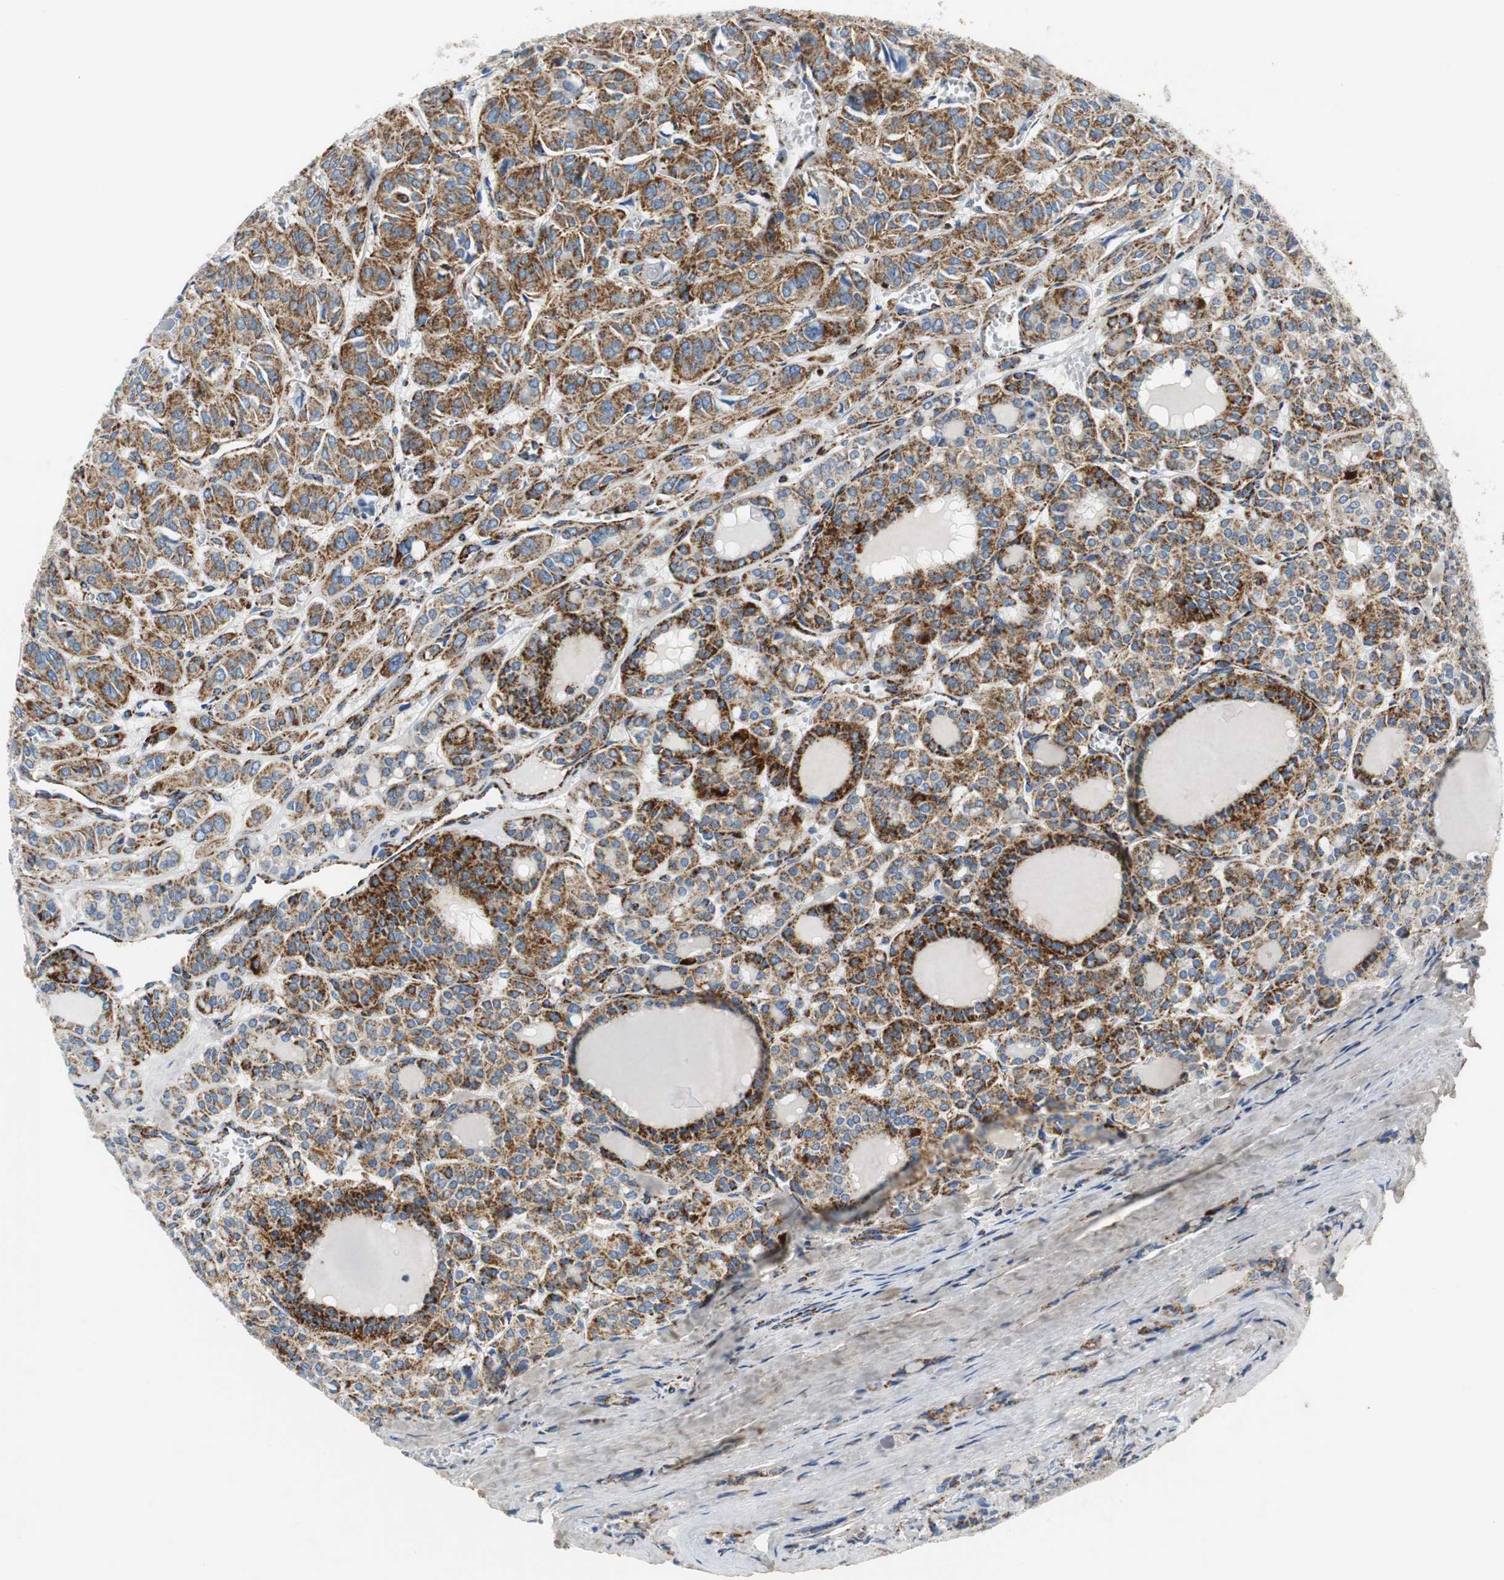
{"staining": {"intensity": "strong", "quantity": ">75%", "location": "cytoplasmic/membranous"}, "tissue": "thyroid cancer", "cell_type": "Tumor cells", "image_type": "cancer", "snomed": [{"axis": "morphology", "description": "Follicular adenoma carcinoma, NOS"}, {"axis": "topography", "description": "Thyroid gland"}], "caption": "A brown stain labels strong cytoplasmic/membranous staining of a protein in human thyroid cancer (follicular adenoma carcinoma) tumor cells.", "gene": "C1QTNF7", "patient": {"sex": "female", "age": 71}}